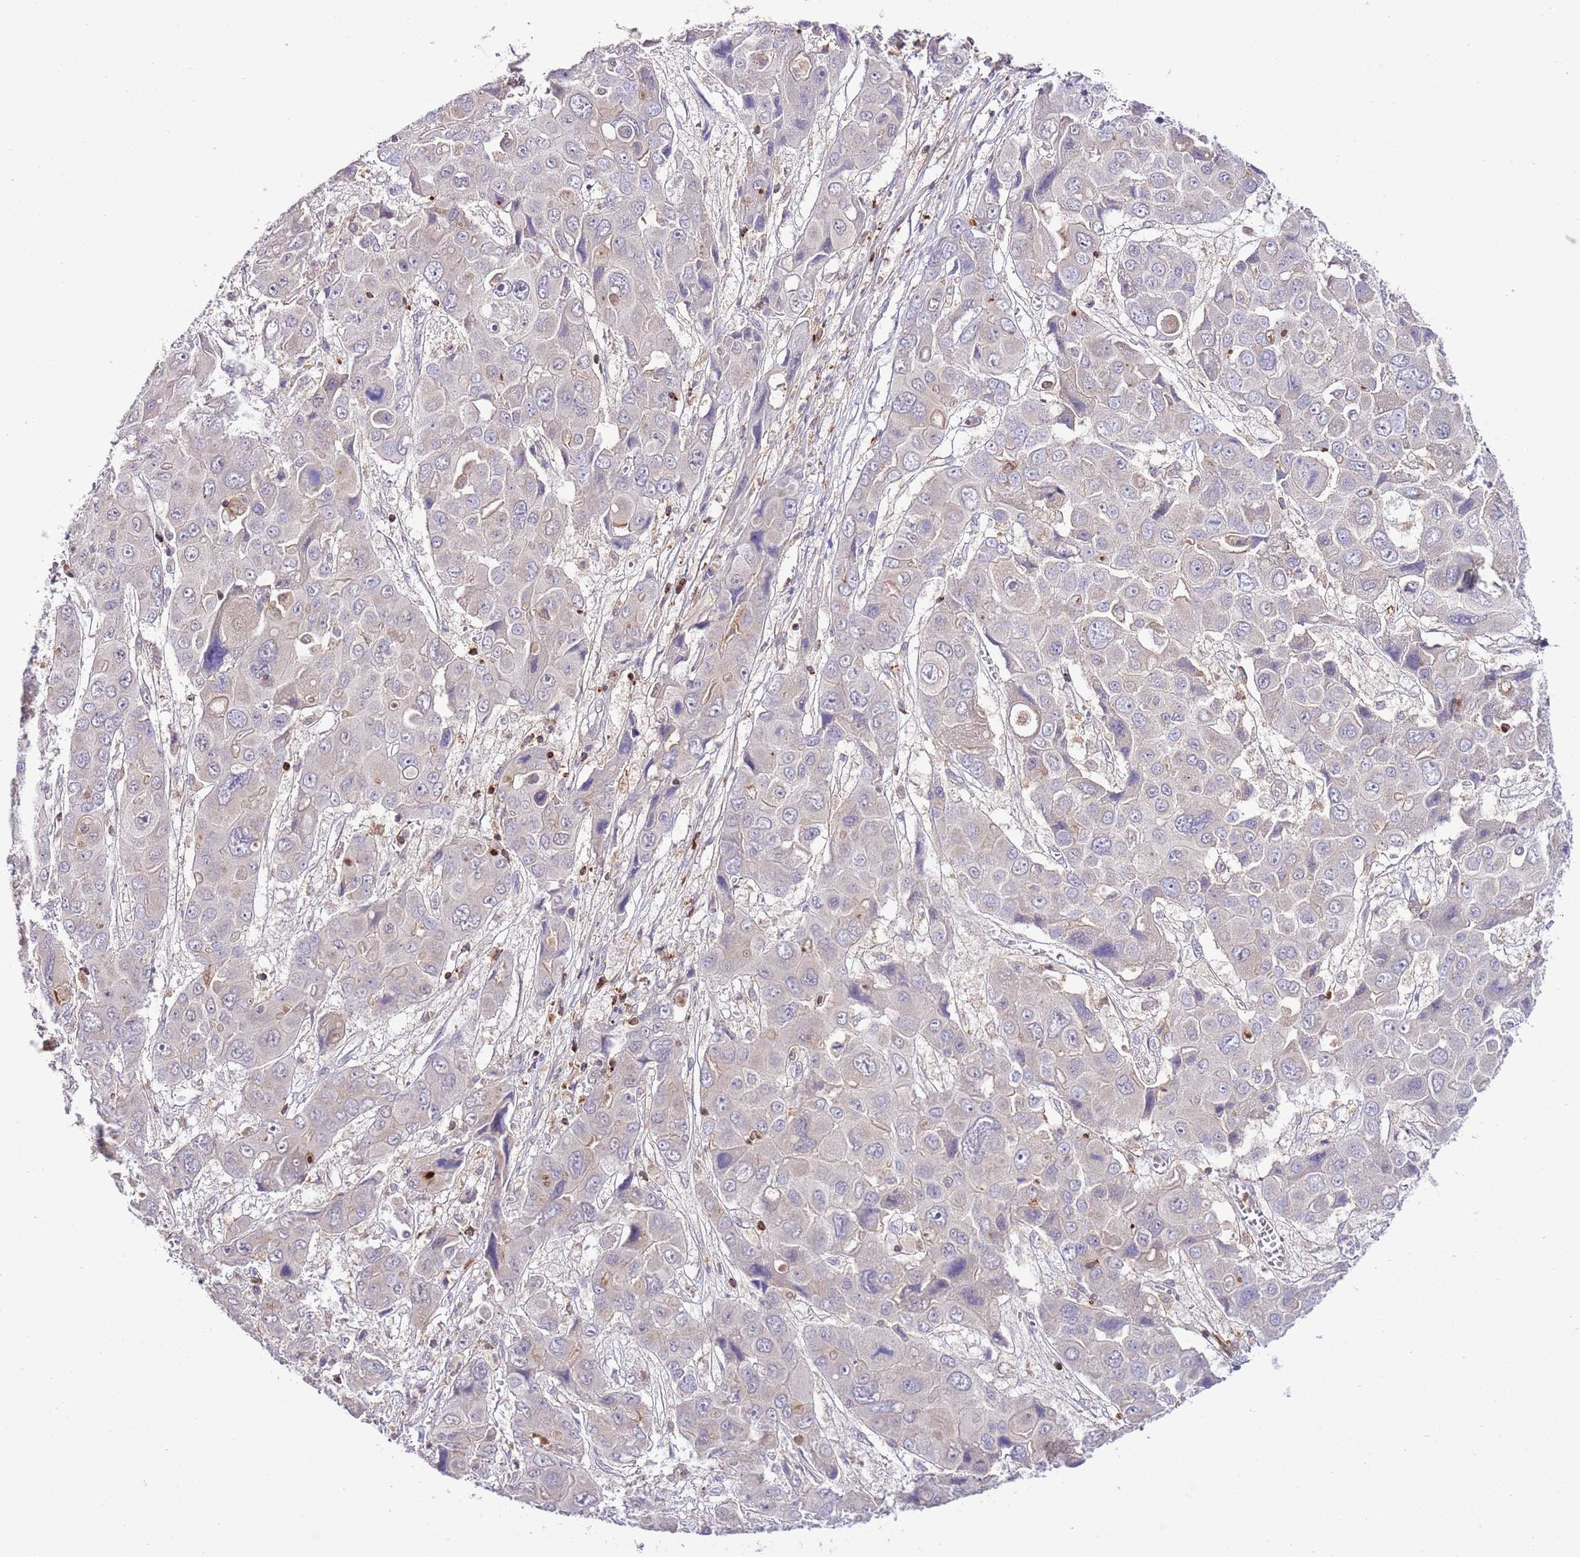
{"staining": {"intensity": "negative", "quantity": "none", "location": "none"}, "tissue": "liver cancer", "cell_type": "Tumor cells", "image_type": "cancer", "snomed": [{"axis": "morphology", "description": "Cholangiocarcinoma"}, {"axis": "topography", "description": "Liver"}], "caption": "Protein analysis of liver cancer displays no significant positivity in tumor cells.", "gene": "EFHD1", "patient": {"sex": "male", "age": 67}}